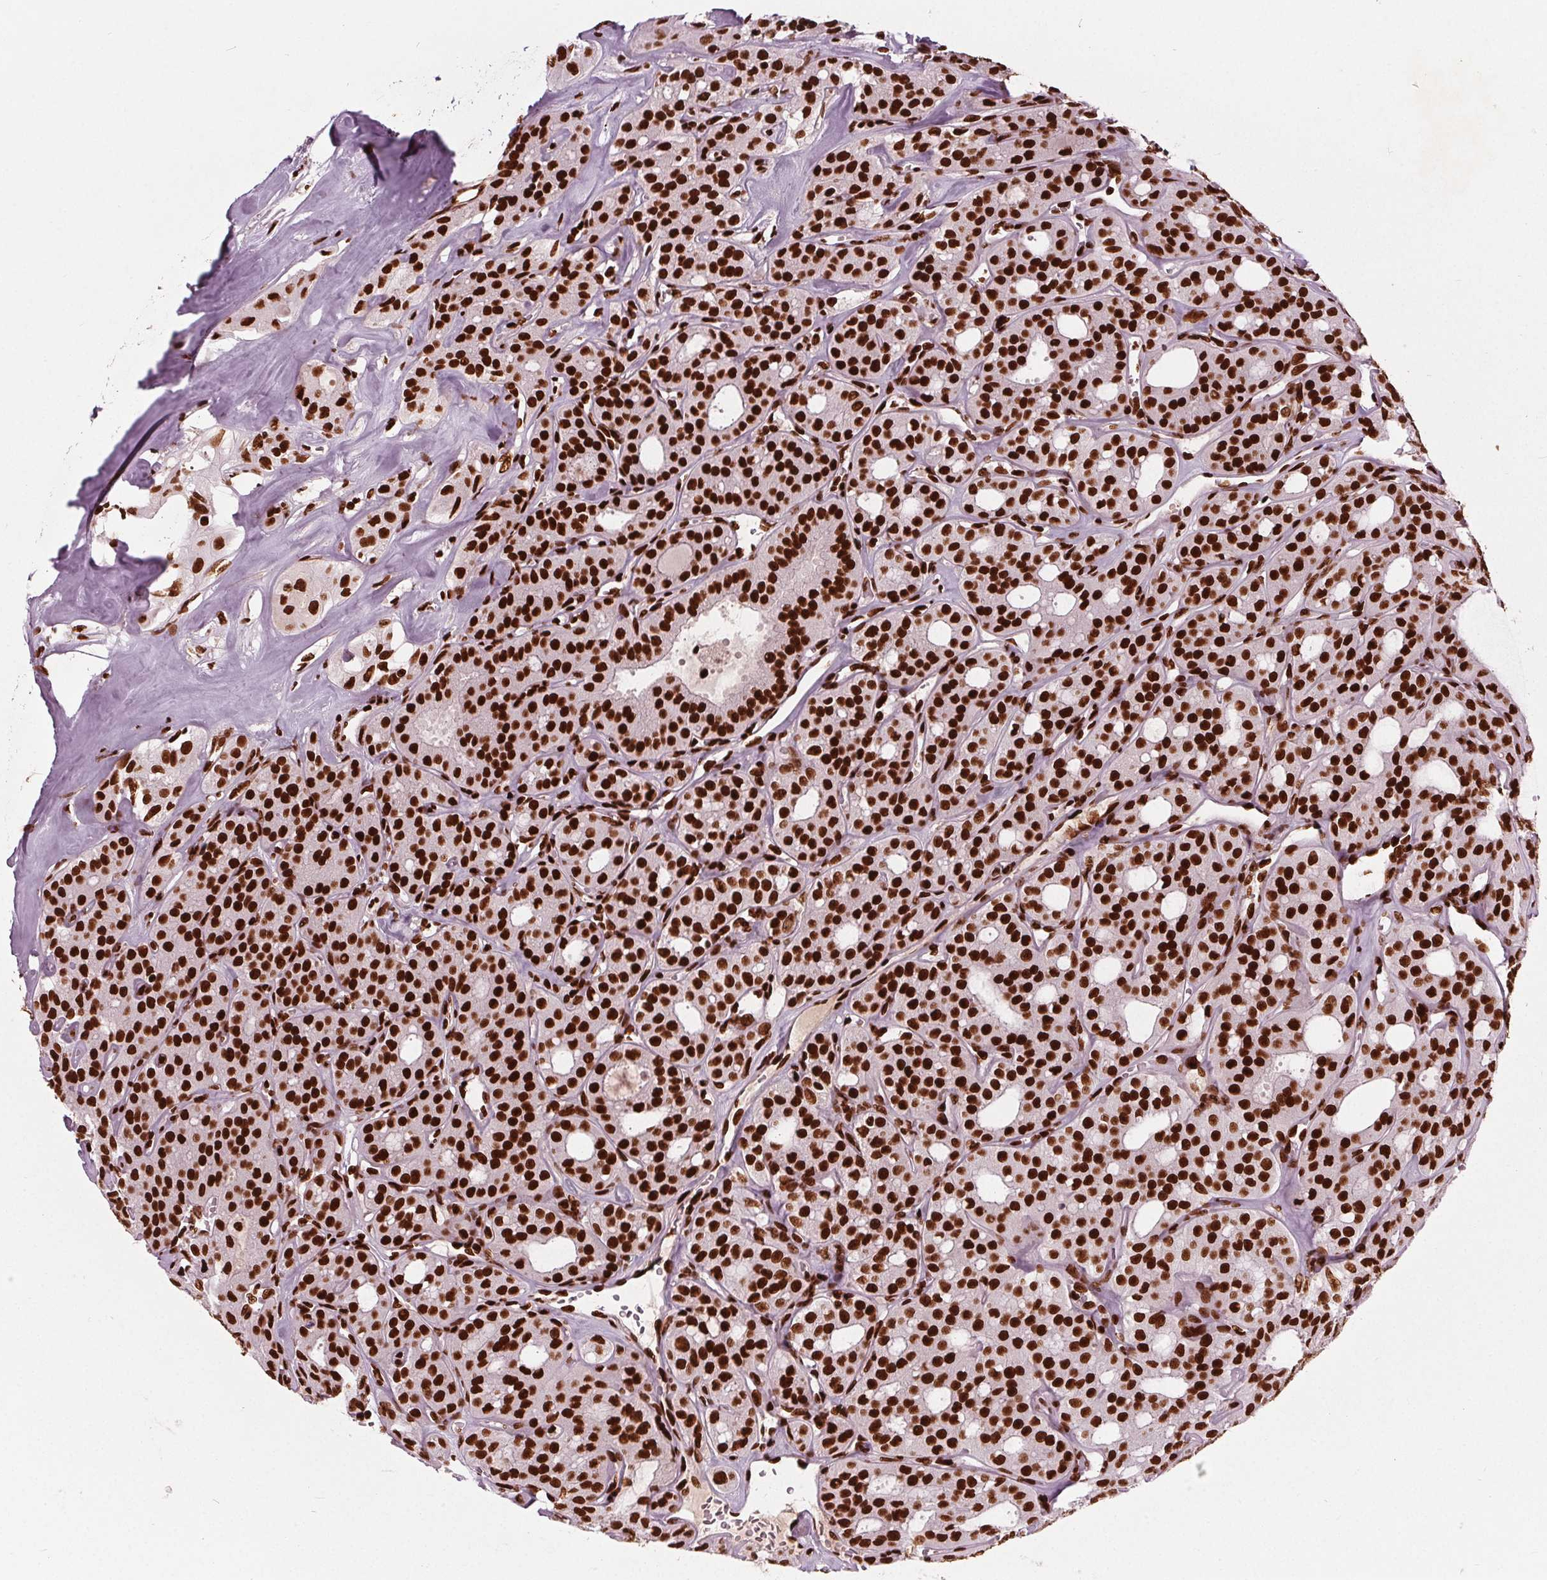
{"staining": {"intensity": "strong", "quantity": ">75%", "location": "nuclear"}, "tissue": "thyroid cancer", "cell_type": "Tumor cells", "image_type": "cancer", "snomed": [{"axis": "morphology", "description": "Follicular adenoma carcinoma, NOS"}, {"axis": "topography", "description": "Thyroid gland"}], "caption": "Strong nuclear protein staining is seen in about >75% of tumor cells in thyroid cancer. The staining was performed using DAB (3,3'-diaminobenzidine) to visualize the protein expression in brown, while the nuclei were stained in blue with hematoxylin (Magnification: 20x).", "gene": "BRD4", "patient": {"sex": "male", "age": 75}}